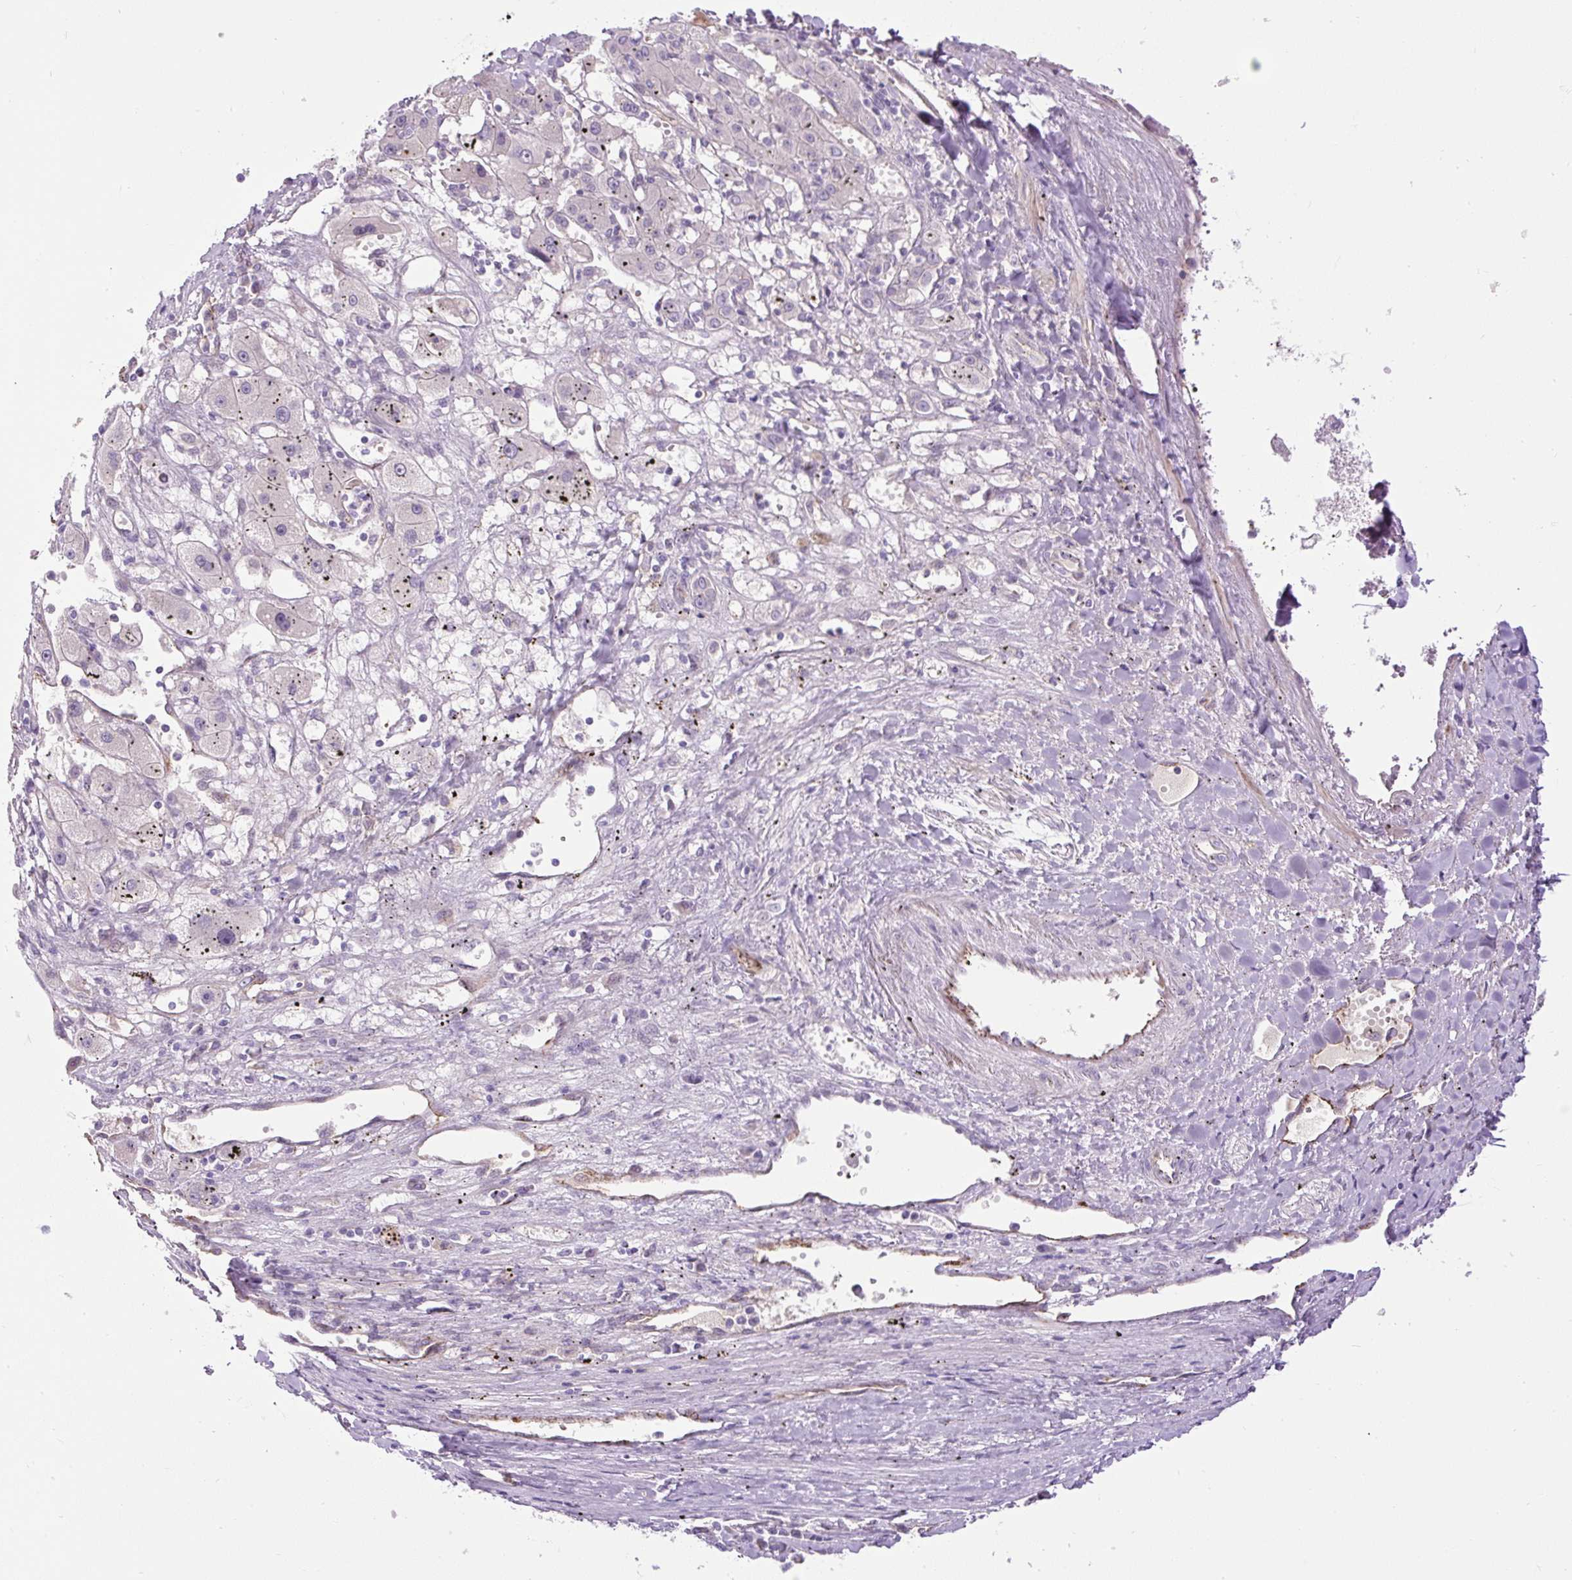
{"staining": {"intensity": "negative", "quantity": "none", "location": "none"}, "tissue": "liver cancer", "cell_type": "Tumor cells", "image_type": "cancer", "snomed": [{"axis": "morphology", "description": "Carcinoma, Hepatocellular, NOS"}, {"axis": "topography", "description": "Liver"}], "caption": "Immunohistochemical staining of hepatocellular carcinoma (liver) exhibits no significant staining in tumor cells.", "gene": "LEFTY2", "patient": {"sex": "male", "age": 72}}